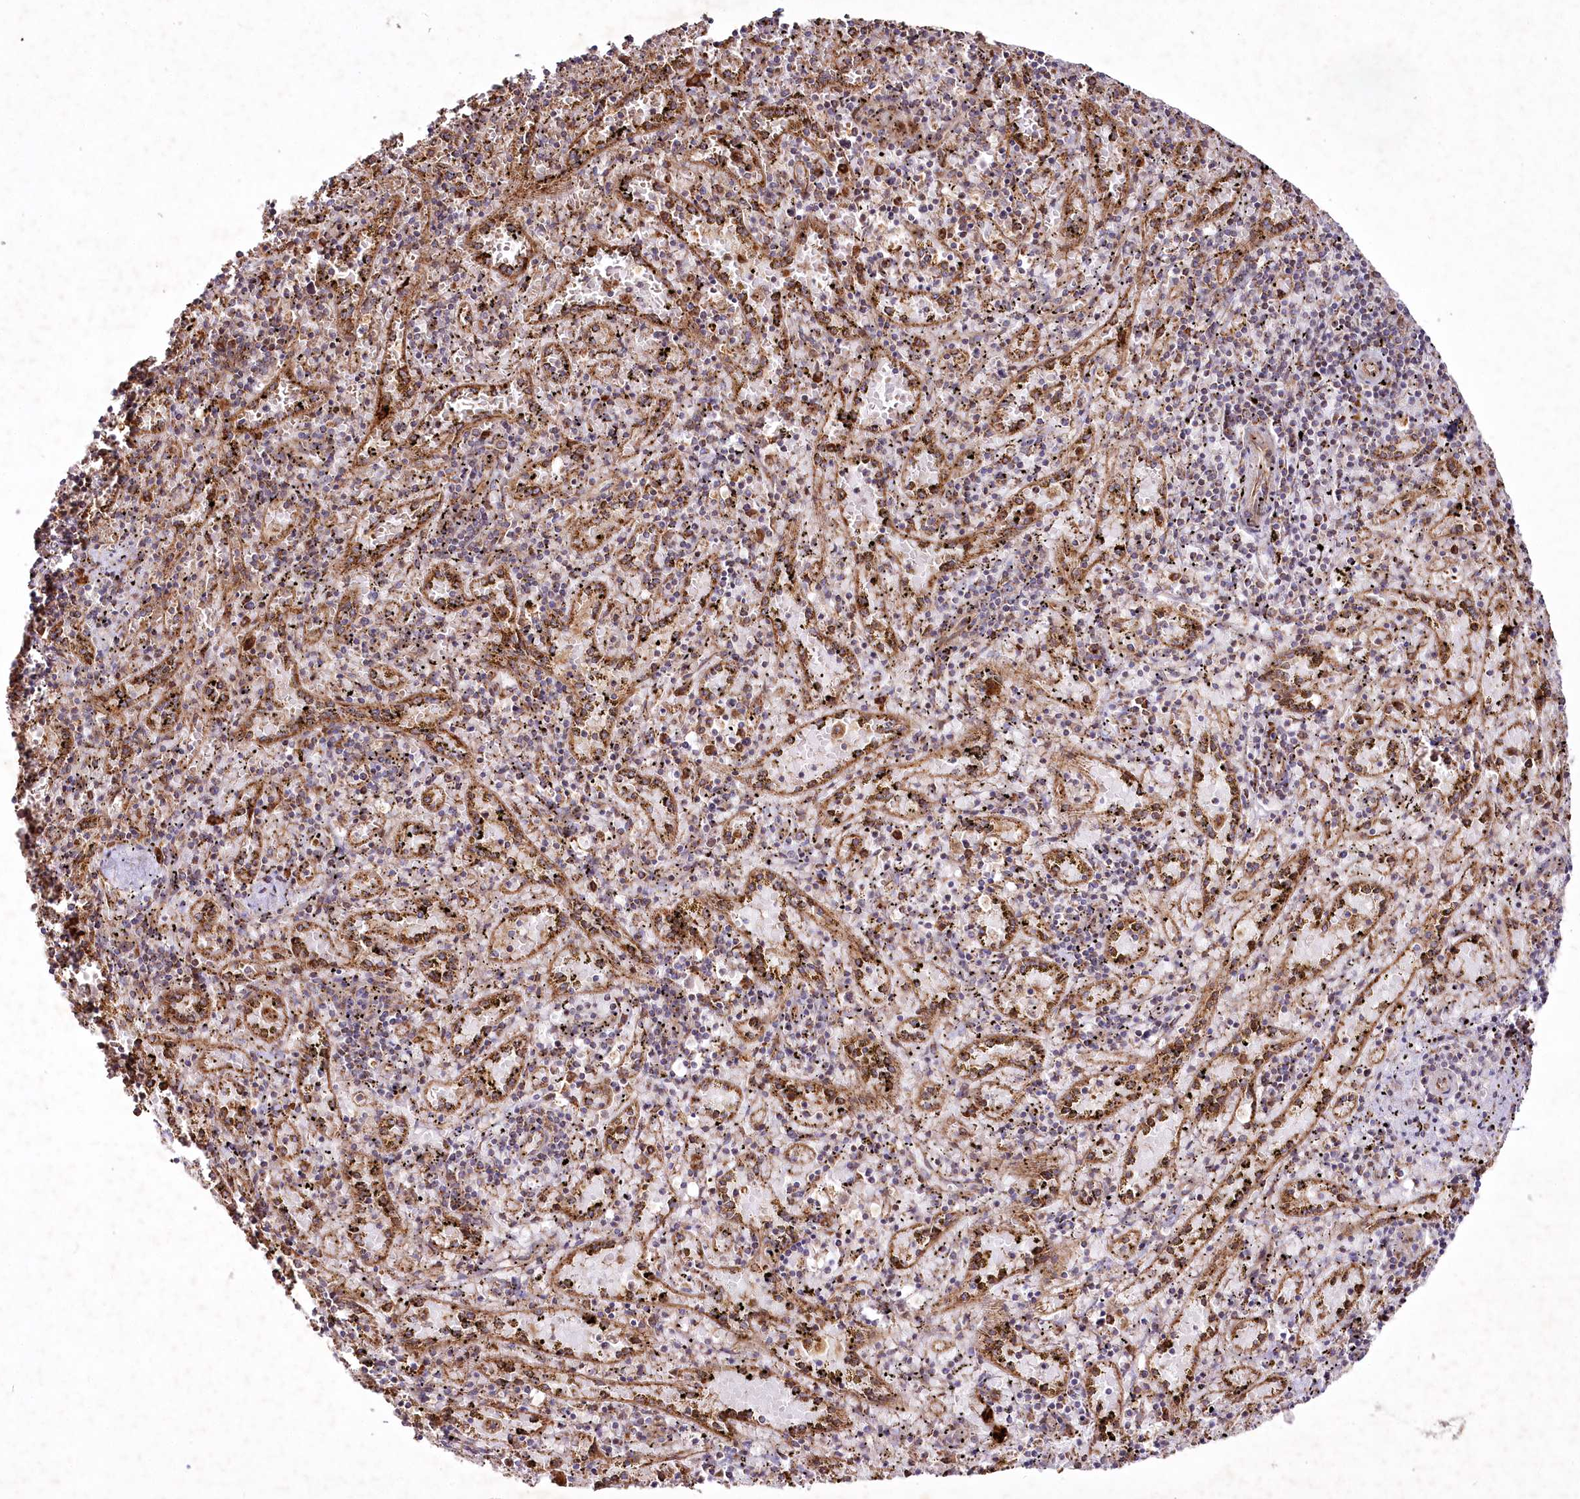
{"staining": {"intensity": "moderate", "quantity": "<25%", "location": "cytoplasmic/membranous"}, "tissue": "spleen", "cell_type": "Cells in red pulp", "image_type": "normal", "snomed": [{"axis": "morphology", "description": "Normal tissue, NOS"}, {"axis": "topography", "description": "Spleen"}], "caption": "This micrograph exhibits immunohistochemistry (IHC) staining of normal spleen, with low moderate cytoplasmic/membranous expression in about <25% of cells in red pulp.", "gene": "PSTK", "patient": {"sex": "male", "age": 11}}